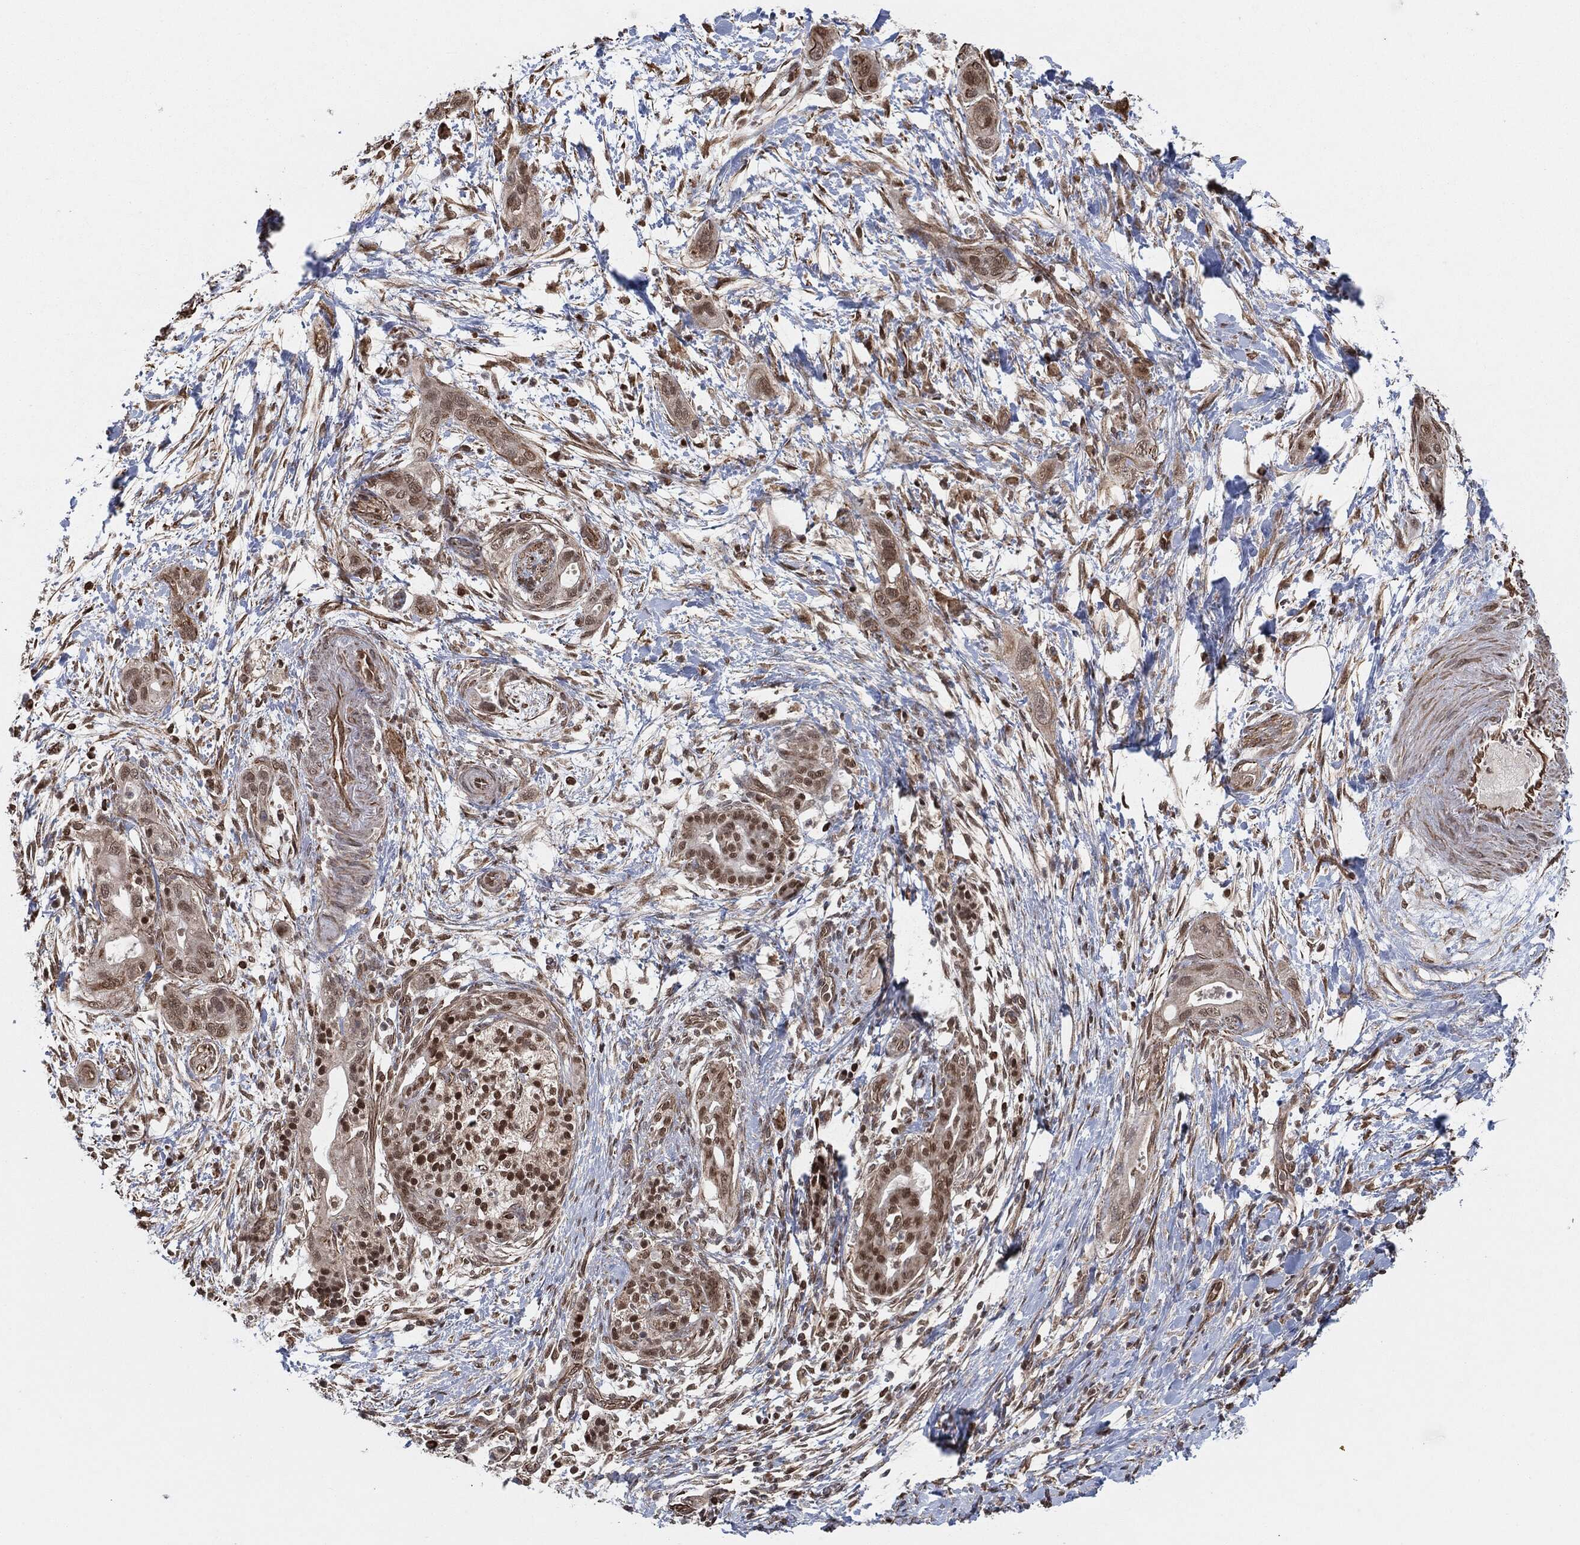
{"staining": {"intensity": "strong", "quantity": "25%-75%", "location": "nuclear"}, "tissue": "pancreatic cancer", "cell_type": "Tumor cells", "image_type": "cancer", "snomed": [{"axis": "morphology", "description": "Adenocarcinoma, NOS"}, {"axis": "topography", "description": "Pancreas"}], "caption": "Human pancreatic cancer (adenocarcinoma) stained with a brown dye shows strong nuclear positive staining in about 25%-75% of tumor cells.", "gene": "TP53RK", "patient": {"sex": "male", "age": 44}}